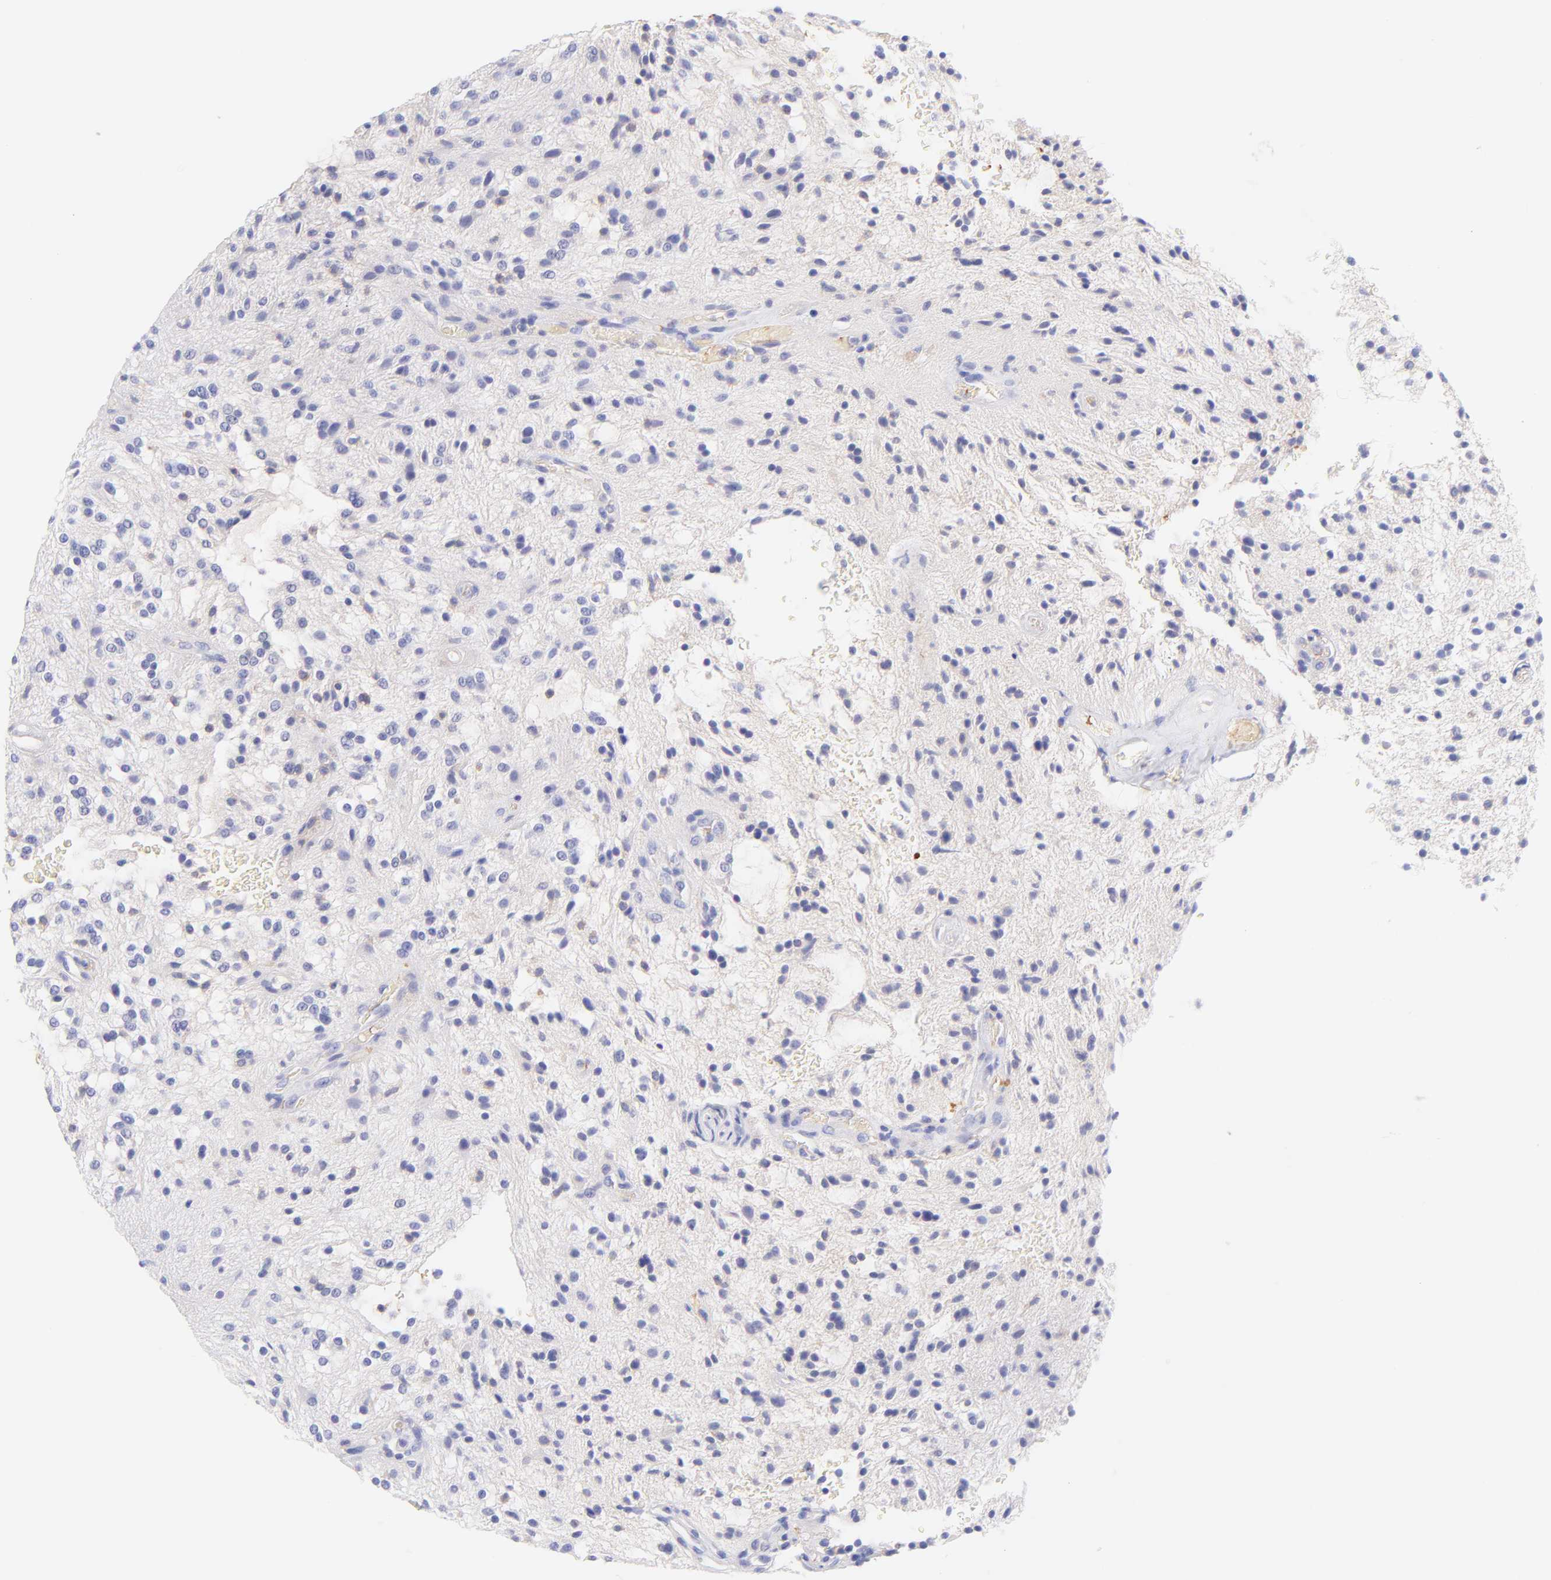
{"staining": {"intensity": "negative", "quantity": "none", "location": "none"}, "tissue": "glioma", "cell_type": "Tumor cells", "image_type": "cancer", "snomed": [{"axis": "morphology", "description": "Glioma, malignant, NOS"}, {"axis": "topography", "description": "Cerebellum"}], "caption": "A micrograph of malignant glioma stained for a protein demonstrates no brown staining in tumor cells.", "gene": "FRMPD3", "patient": {"sex": "female", "age": 10}}